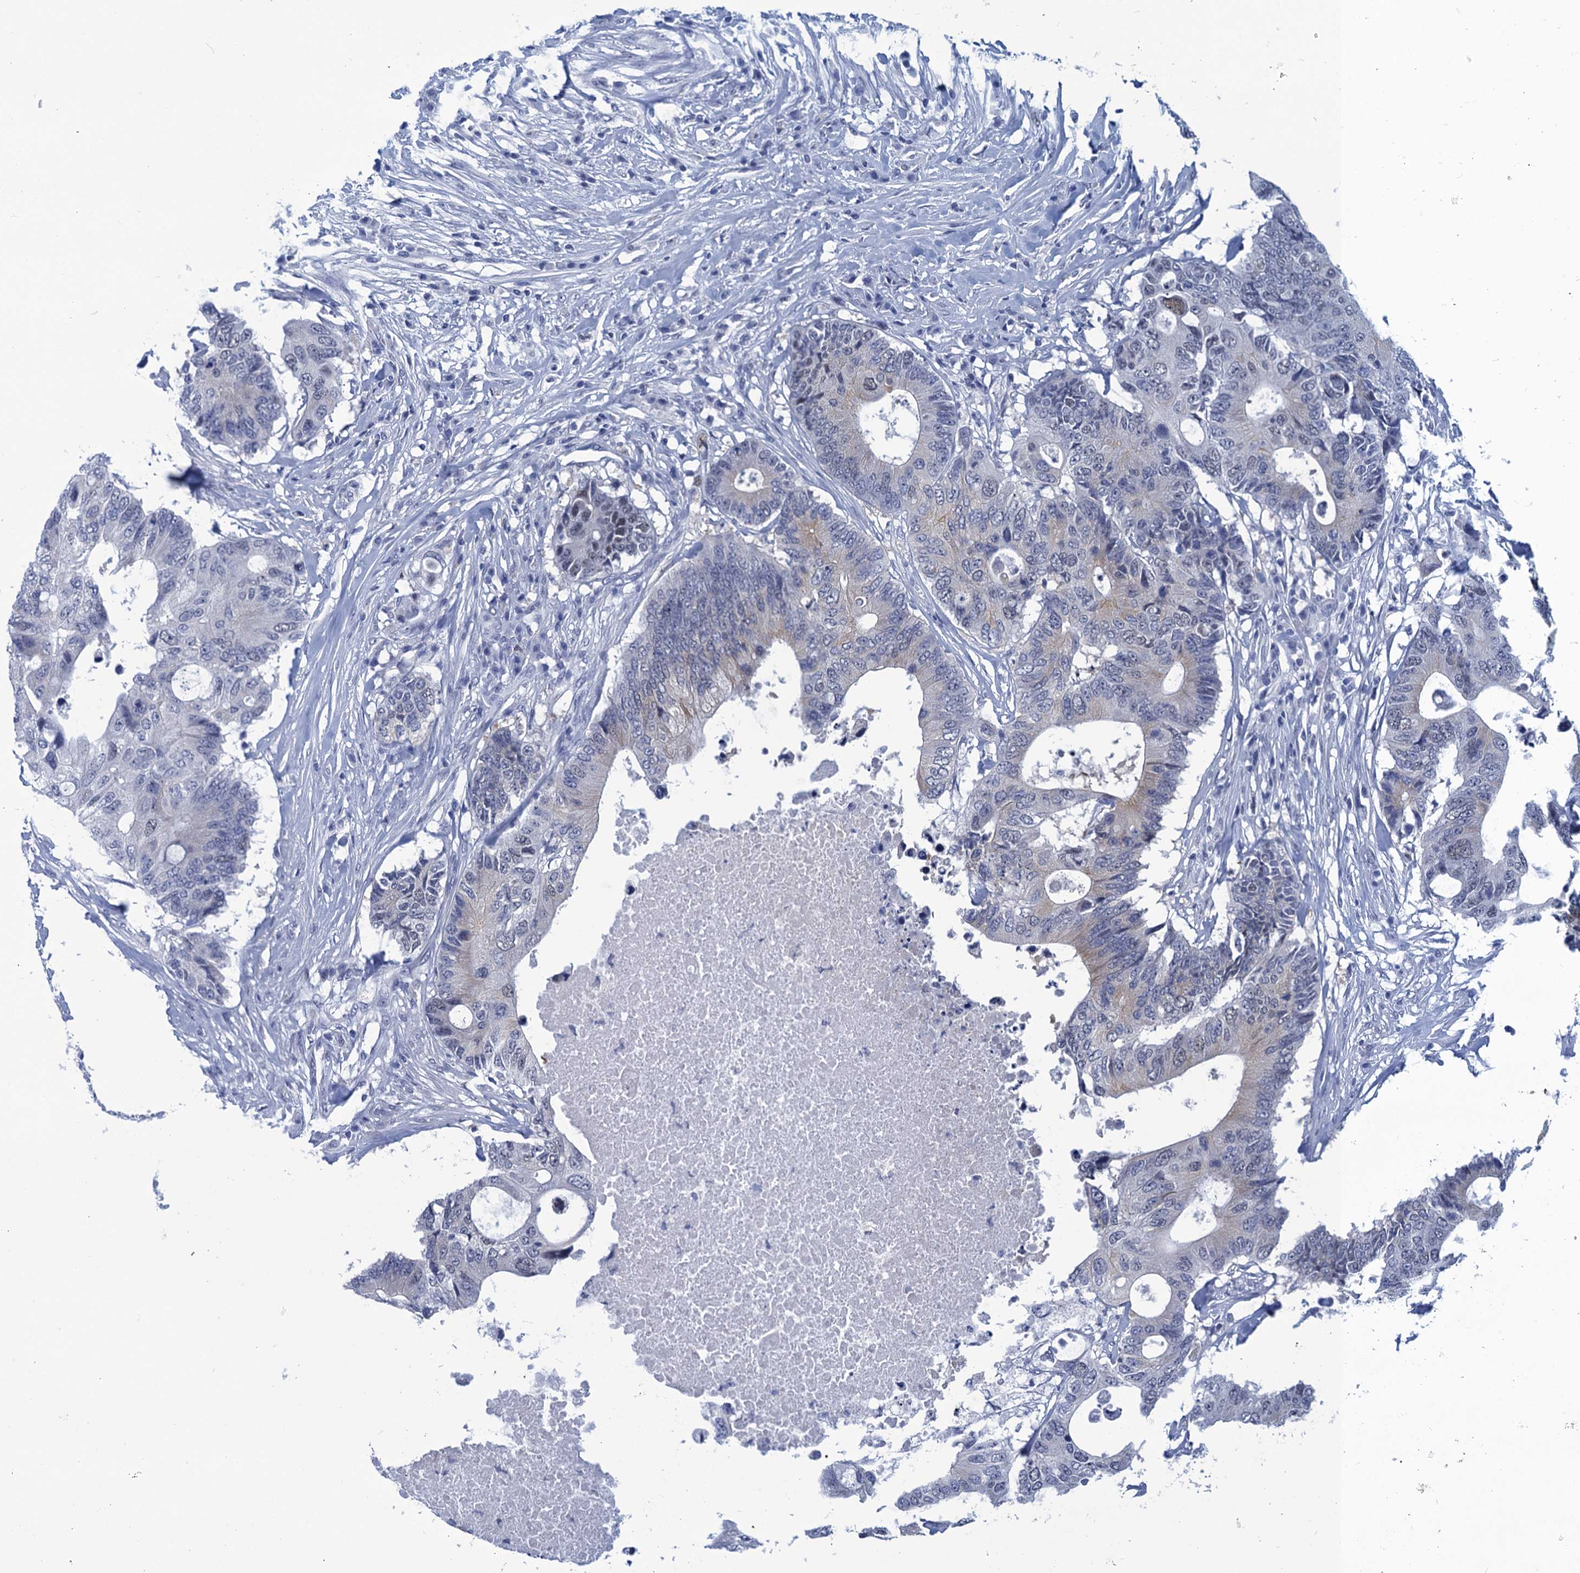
{"staining": {"intensity": "weak", "quantity": "<25%", "location": "cytoplasmic/membranous"}, "tissue": "colorectal cancer", "cell_type": "Tumor cells", "image_type": "cancer", "snomed": [{"axis": "morphology", "description": "Adenocarcinoma, NOS"}, {"axis": "topography", "description": "Colon"}], "caption": "A high-resolution micrograph shows immunohistochemistry staining of adenocarcinoma (colorectal), which exhibits no significant expression in tumor cells. (IHC, brightfield microscopy, high magnification).", "gene": "GINS3", "patient": {"sex": "male", "age": 71}}